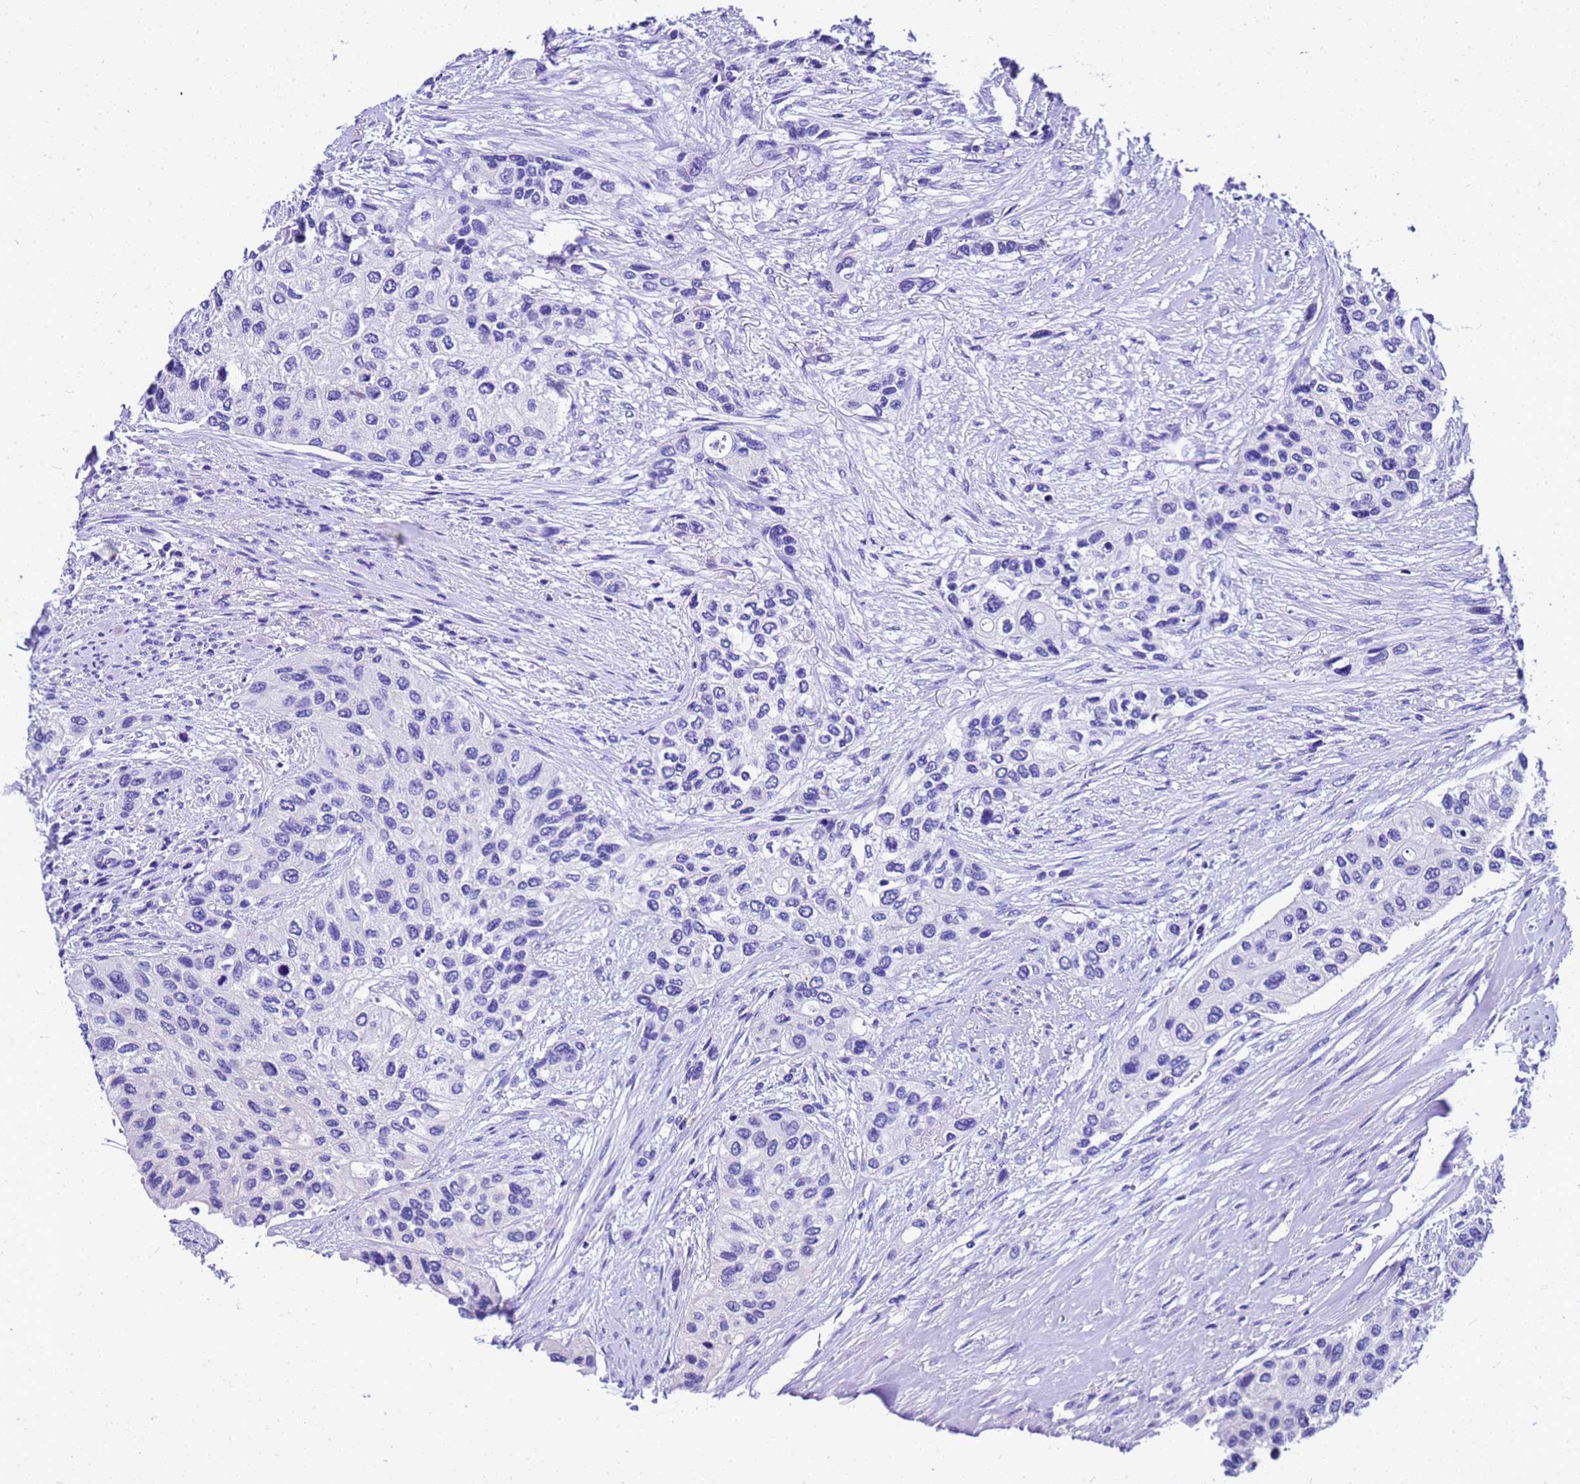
{"staining": {"intensity": "negative", "quantity": "none", "location": "none"}, "tissue": "urothelial cancer", "cell_type": "Tumor cells", "image_type": "cancer", "snomed": [{"axis": "morphology", "description": "Normal tissue, NOS"}, {"axis": "morphology", "description": "Urothelial carcinoma, High grade"}, {"axis": "topography", "description": "Vascular tissue"}, {"axis": "topography", "description": "Urinary bladder"}], "caption": "IHC photomicrograph of human high-grade urothelial carcinoma stained for a protein (brown), which reveals no positivity in tumor cells. (DAB (3,3'-diaminobenzidine) IHC visualized using brightfield microscopy, high magnification).", "gene": "HERC4", "patient": {"sex": "female", "age": 56}}